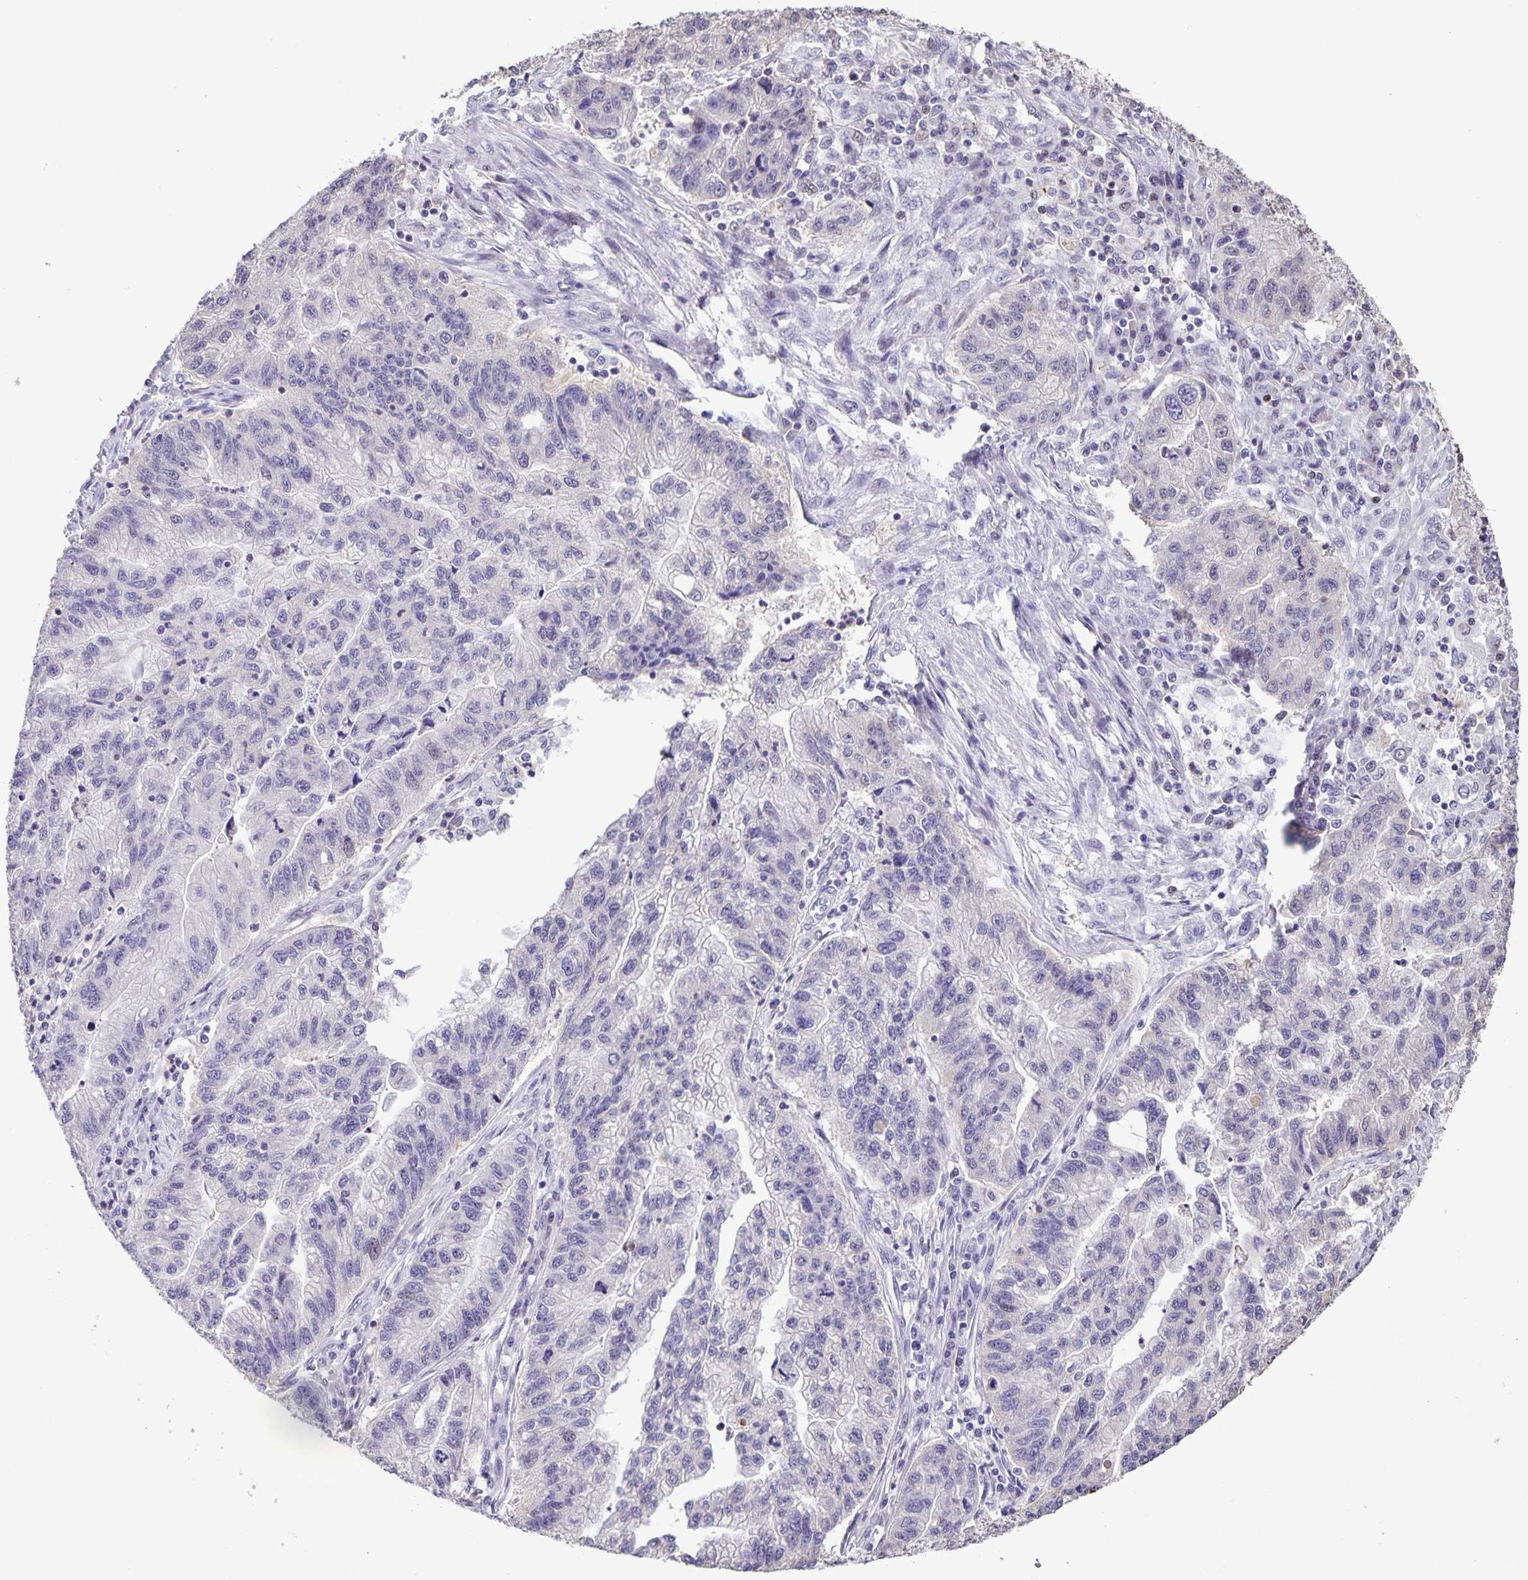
{"staining": {"intensity": "negative", "quantity": "none", "location": "none"}, "tissue": "stomach cancer", "cell_type": "Tumor cells", "image_type": "cancer", "snomed": [{"axis": "morphology", "description": "Adenocarcinoma, NOS"}, {"axis": "topography", "description": "Stomach"}], "caption": "Tumor cells show no significant positivity in adenocarcinoma (stomach). (DAB immunohistochemistry (IHC) visualized using brightfield microscopy, high magnification).", "gene": "ONECUT2", "patient": {"sex": "male", "age": 83}}